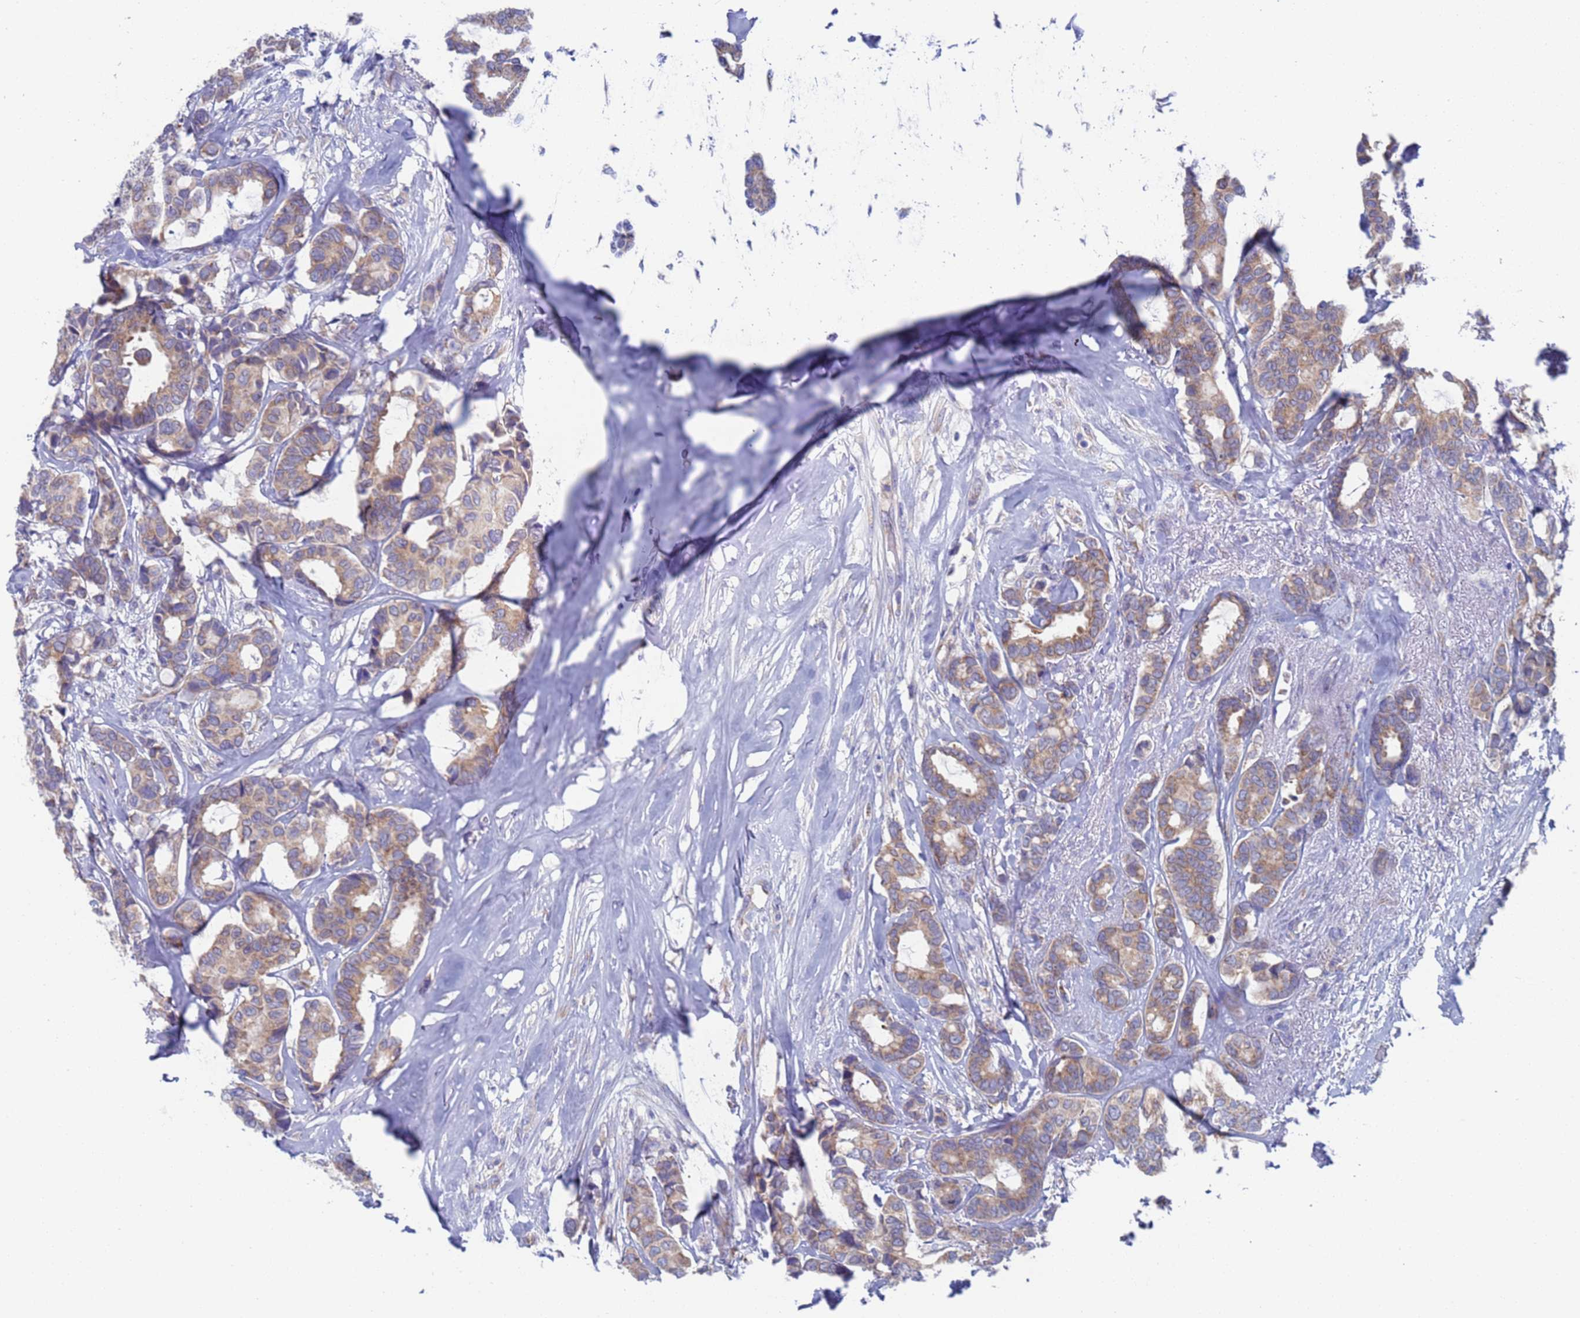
{"staining": {"intensity": "moderate", "quantity": ">75%", "location": "cytoplasmic/membranous"}, "tissue": "breast cancer", "cell_type": "Tumor cells", "image_type": "cancer", "snomed": [{"axis": "morphology", "description": "Duct carcinoma"}, {"axis": "topography", "description": "Breast"}], "caption": "Breast cancer stained for a protein (brown) demonstrates moderate cytoplasmic/membranous positive positivity in about >75% of tumor cells.", "gene": "PET117", "patient": {"sex": "female", "age": 87}}